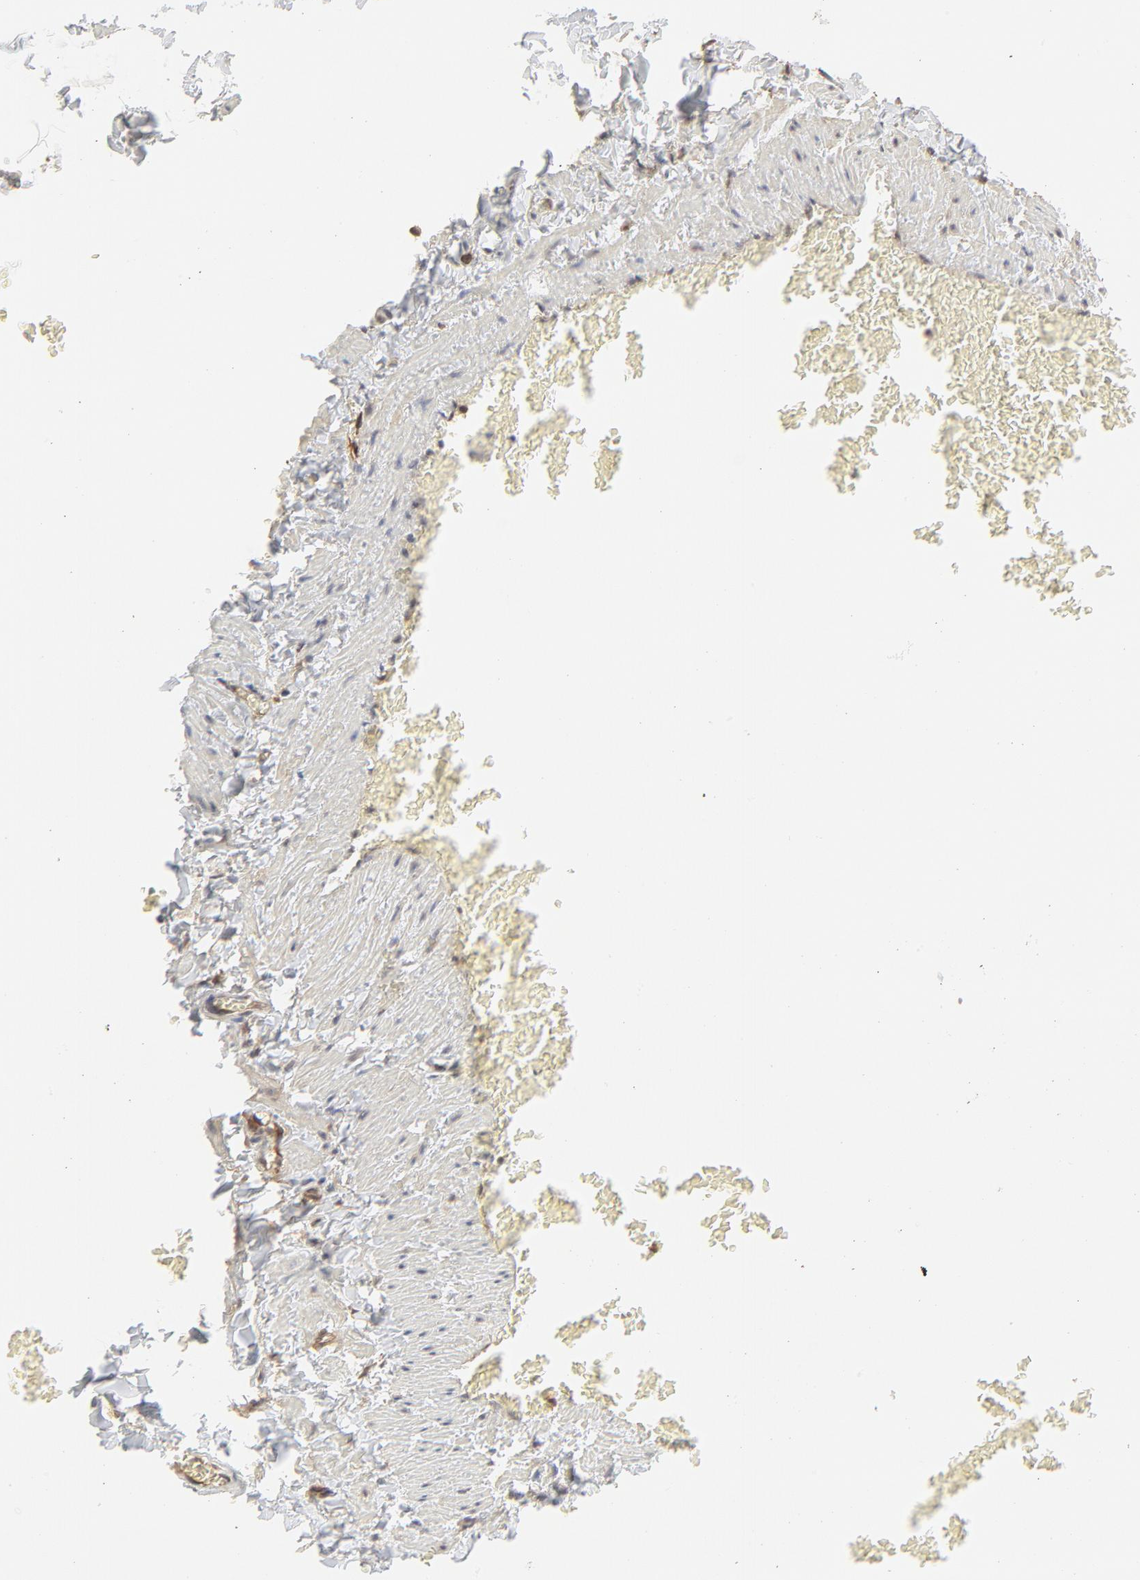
{"staining": {"intensity": "moderate", "quantity": ">75%", "location": "cytoplasmic/membranous"}, "tissue": "adipose tissue", "cell_type": "Adipocytes", "image_type": "normal", "snomed": [{"axis": "morphology", "description": "Normal tissue, NOS"}, {"axis": "topography", "description": "Vascular tissue"}], "caption": "The histopathology image displays staining of benign adipose tissue, revealing moderate cytoplasmic/membranous protein positivity (brown color) within adipocytes.", "gene": "PPP2CA", "patient": {"sex": "male", "age": 41}}